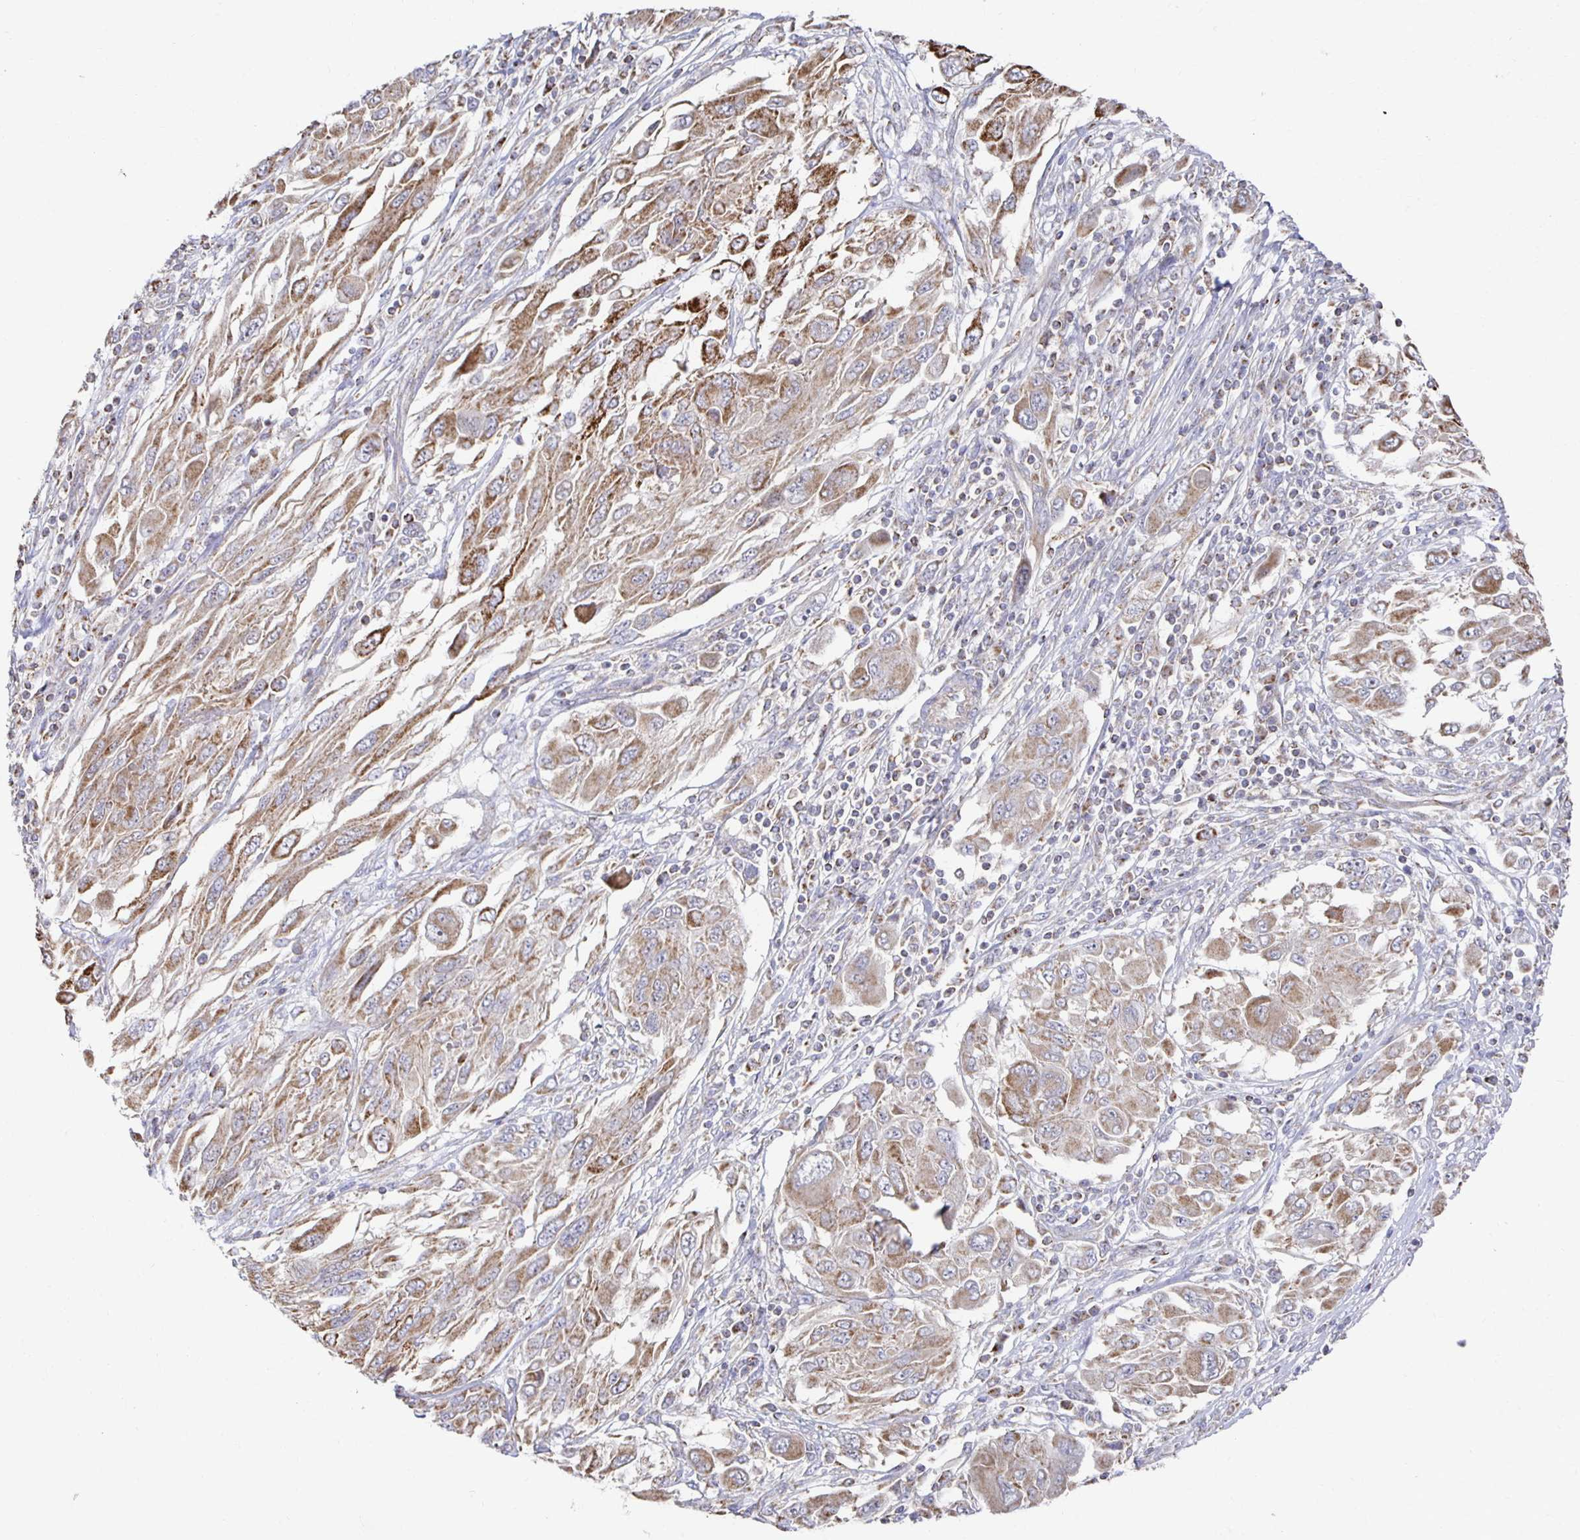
{"staining": {"intensity": "moderate", "quantity": ">75%", "location": "cytoplasmic/membranous"}, "tissue": "melanoma", "cell_type": "Tumor cells", "image_type": "cancer", "snomed": [{"axis": "morphology", "description": "Malignant melanoma, NOS"}, {"axis": "topography", "description": "Skin"}], "caption": "Melanoma was stained to show a protein in brown. There is medium levels of moderate cytoplasmic/membranous expression in approximately >75% of tumor cells.", "gene": "NKX2-8", "patient": {"sex": "female", "age": 91}}